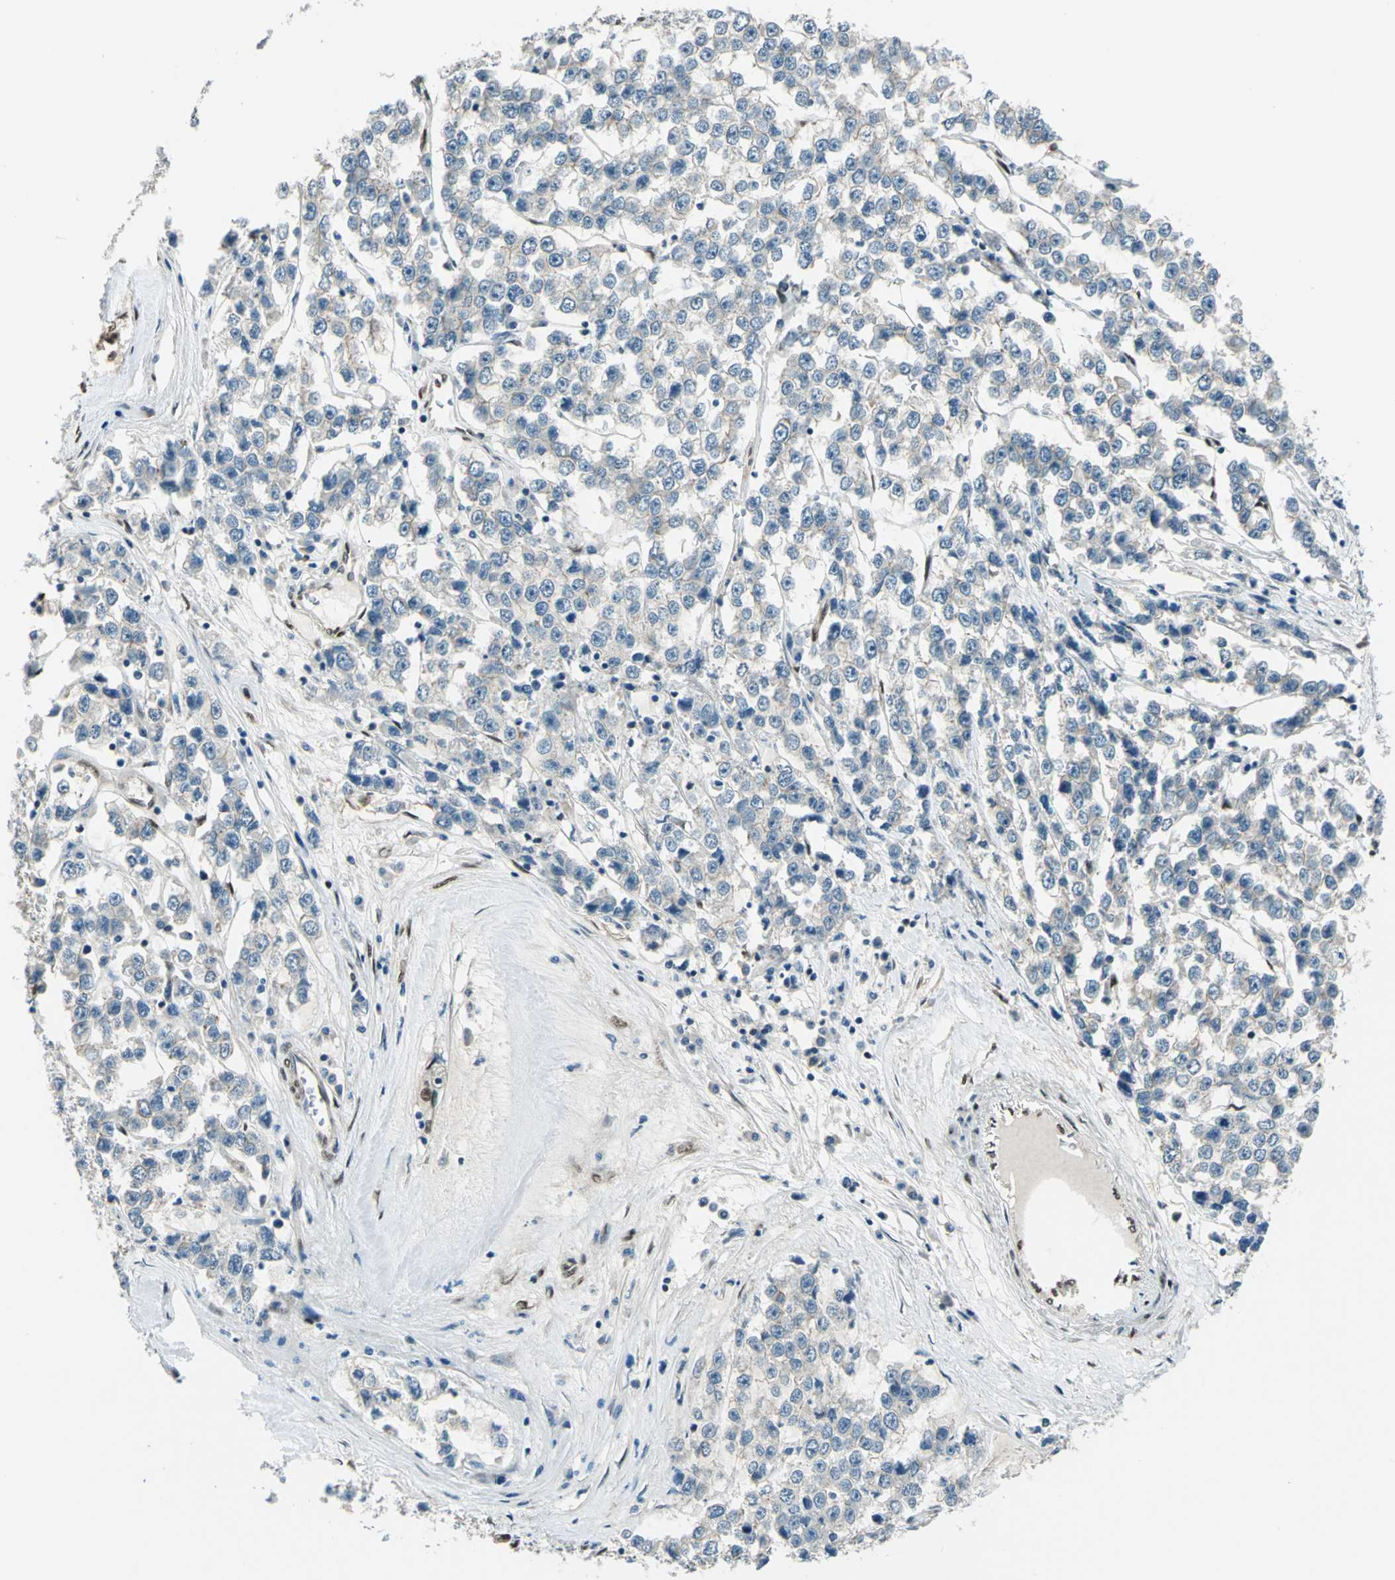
{"staining": {"intensity": "weak", "quantity": "25%-75%", "location": "cytoplasmic/membranous"}, "tissue": "testis cancer", "cell_type": "Tumor cells", "image_type": "cancer", "snomed": [{"axis": "morphology", "description": "Seminoma, NOS"}, {"axis": "morphology", "description": "Carcinoma, Embryonal, NOS"}, {"axis": "topography", "description": "Testis"}], "caption": "This photomicrograph demonstrates immunohistochemistry (IHC) staining of testis cancer, with low weak cytoplasmic/membranous staining in approximately 25%-75% of tumor cells.", "gene": "NFIA", "patient": {"sex": "male", "age": 52}}